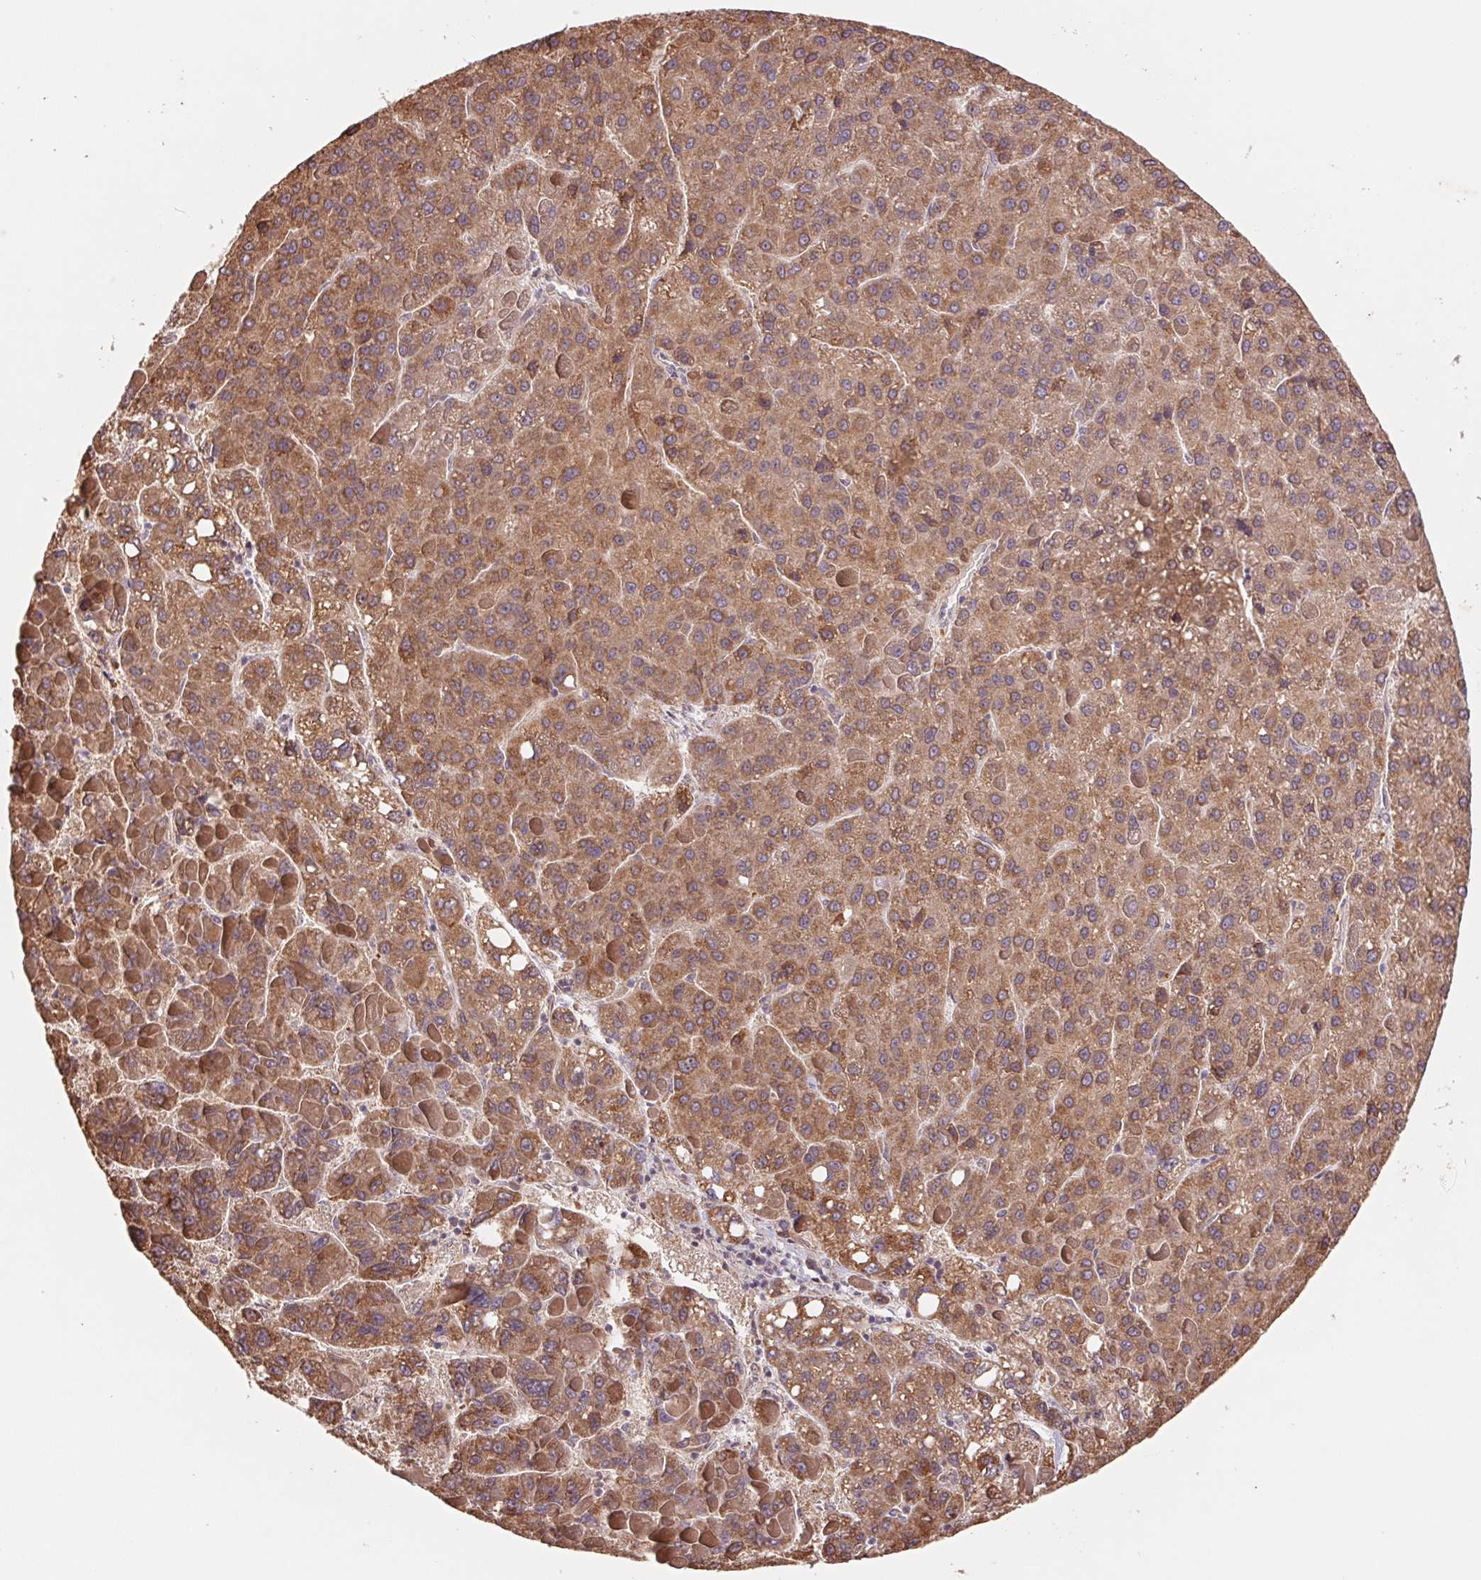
{"staining": {"intensity": "moderate", "quantity": ">75%", "location": "cytoplasmic/membranous"}, "tissue": "liver cancer", "cell_type": "Tumor cells", "image_type": "cancer", "snomed": [{"axis": "morphology", "description": "Carcinoma, Hepatocellular, NOS"}, {"axis": "topography", "description": "Liver"}], "caption": "Approximately >75% of tumor cells in human liver hepatocellular carcinoma reveal moderate cytoplasmic/membranous protein staining as visualized by brown immunohistochemical staining.", "gene": "RRM1", "patient": {"sex": "female", "age": 82}}